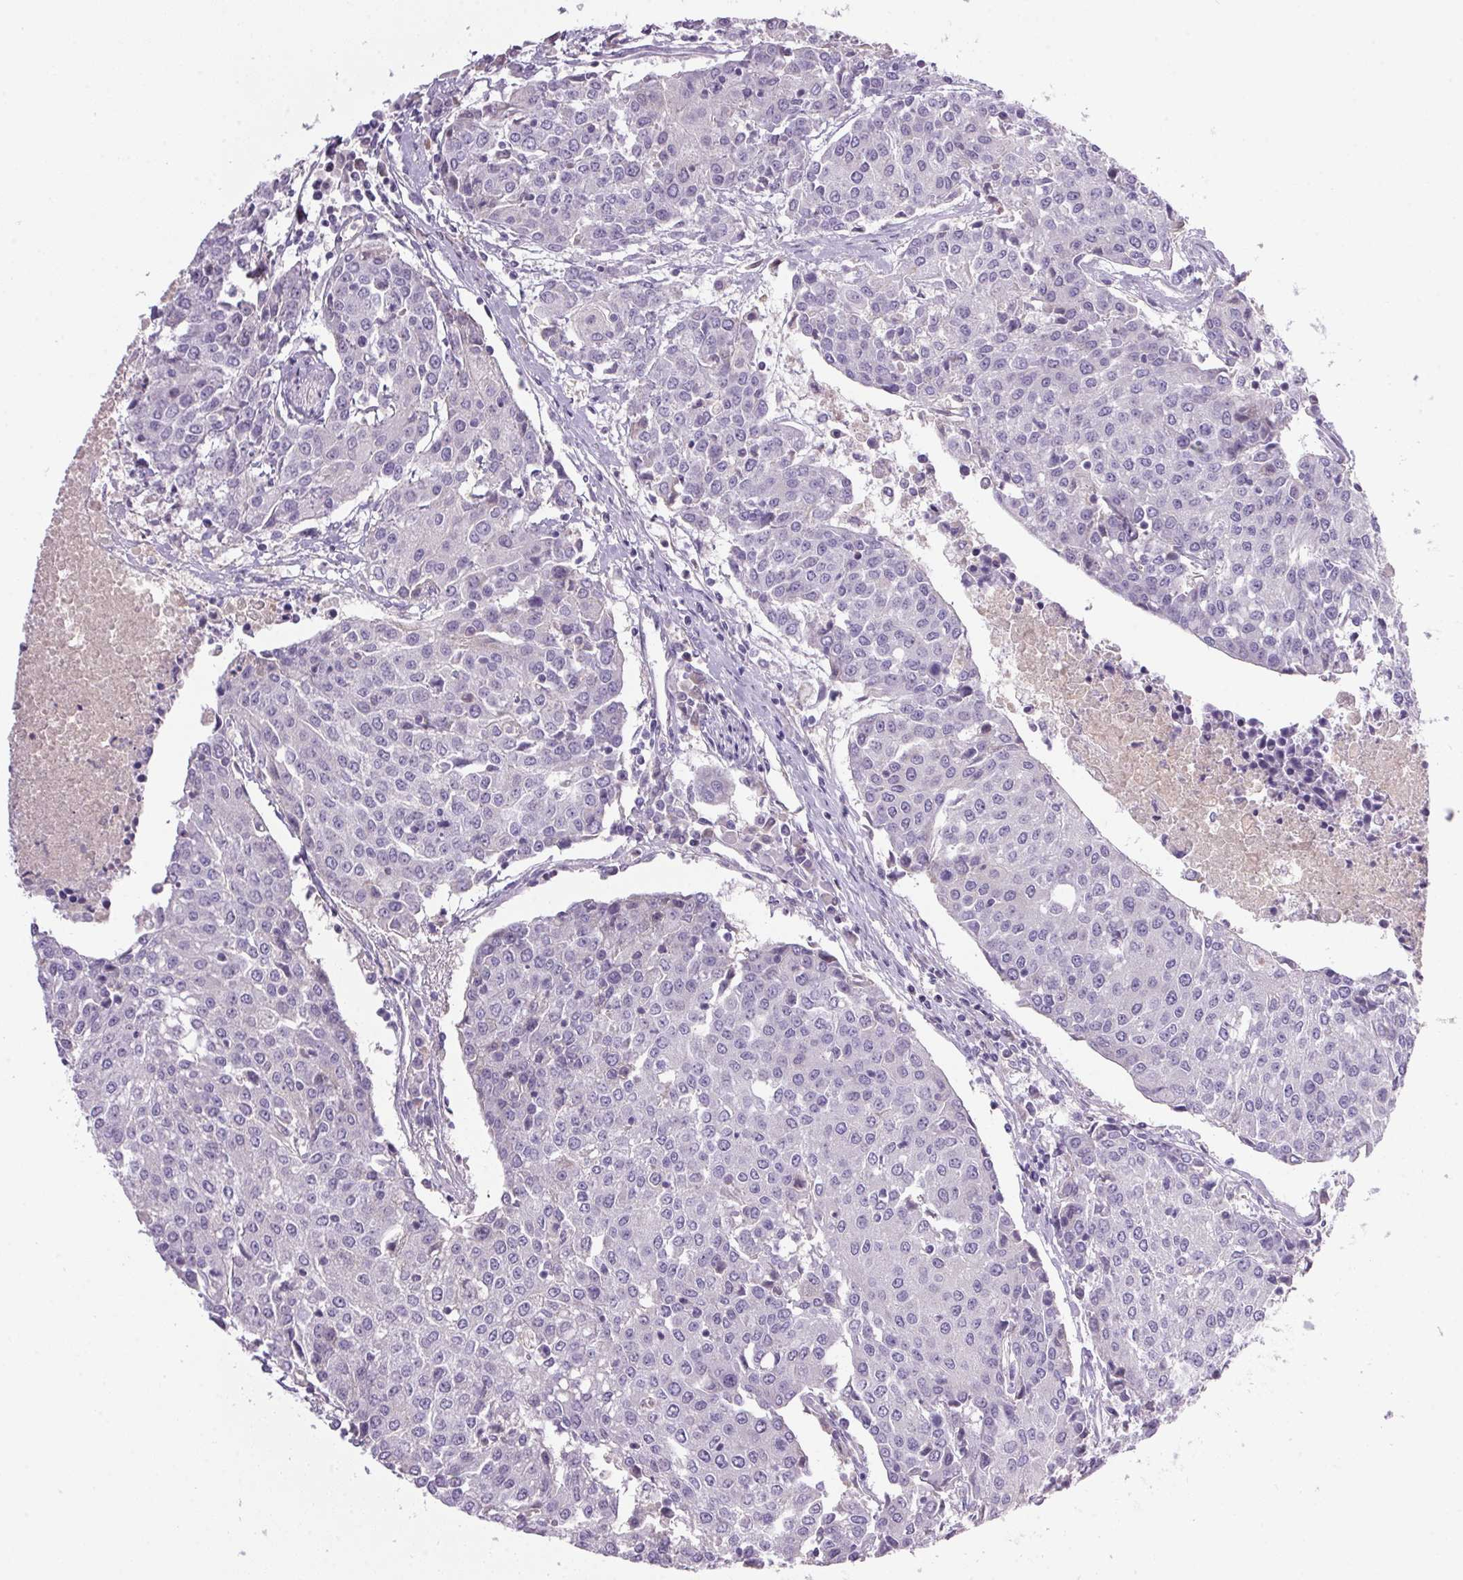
{"staining": {"intensity": "negative", "quantity": "none", "location": "none"}, "tissue": "urothelial cancer", "cell_type": "Tumor cells", "image_type": "cancer", "snomed": [{"axis": "morphology", "description": "Urothelial carcinoma, High grade"}, {"axis": "topography", "description": "Urinary bladder"}], "caption": "This micrograph is of urothelial cancer stained with IHC to label a protein in brown with the nuclei are counter-stained blue. There is no expression in tumor cells.", "gene": "APOC4", "patient": {"sex": "female", "age": 85}}